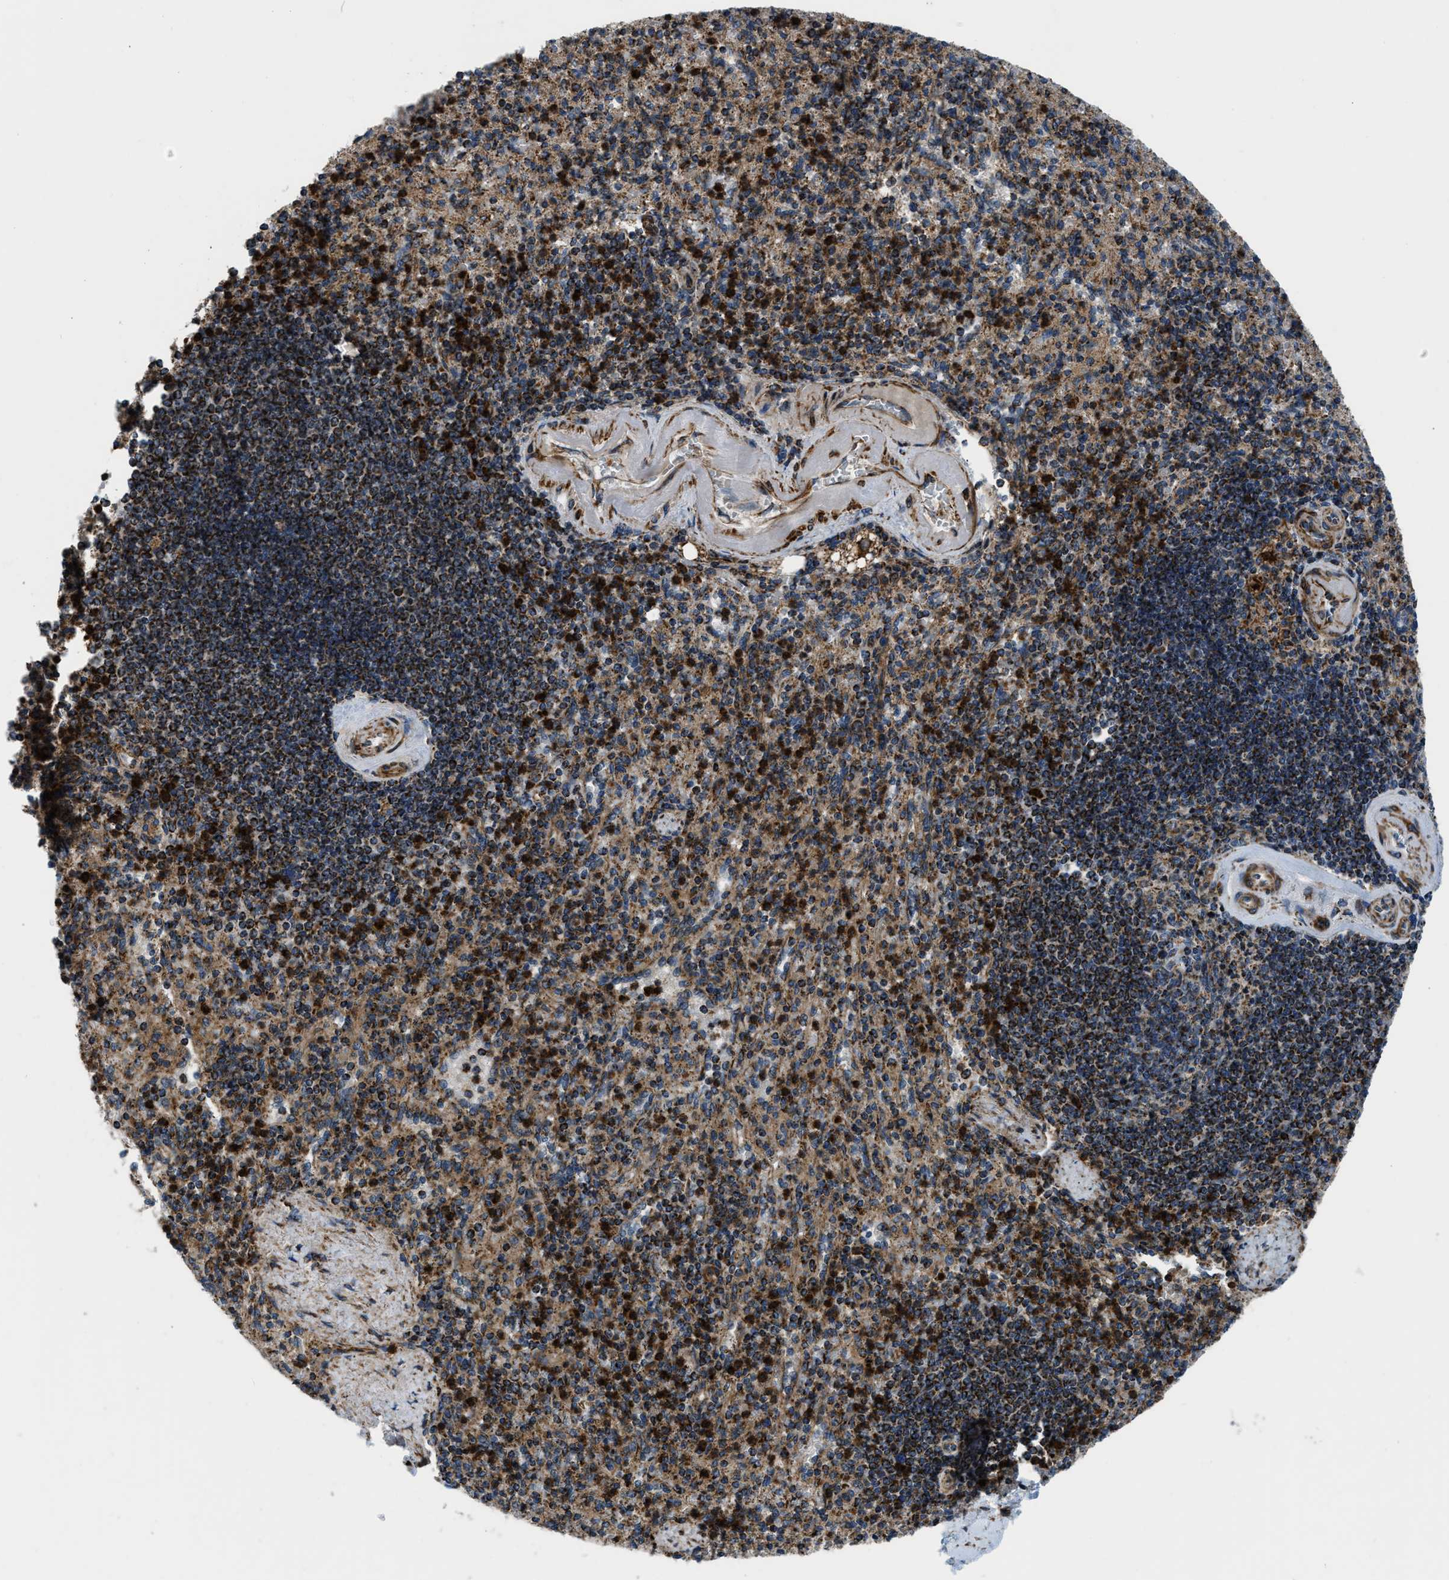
{"staining": {"intensity": "strong", "quantity": ">75%", "location": "cytoplasmic/membranous,nuclear"}, "tissue": "spleen", "cell_type": "Cells in red pulp", "image_type": "normal", "snomed": [{"axis": "morphology", "description": "Normal tissue, NOS"}, {"axis": "topography", "description": "Spleen"}], "caption": "DAB immunohistochemical staining of normal human spleen shows strong cytoplasmic/membranous,nuclear protein expression in approximately >75% of cells in red pulp.", "gene": "GSDME", "patient": {"sex": "female", "age": 74}}